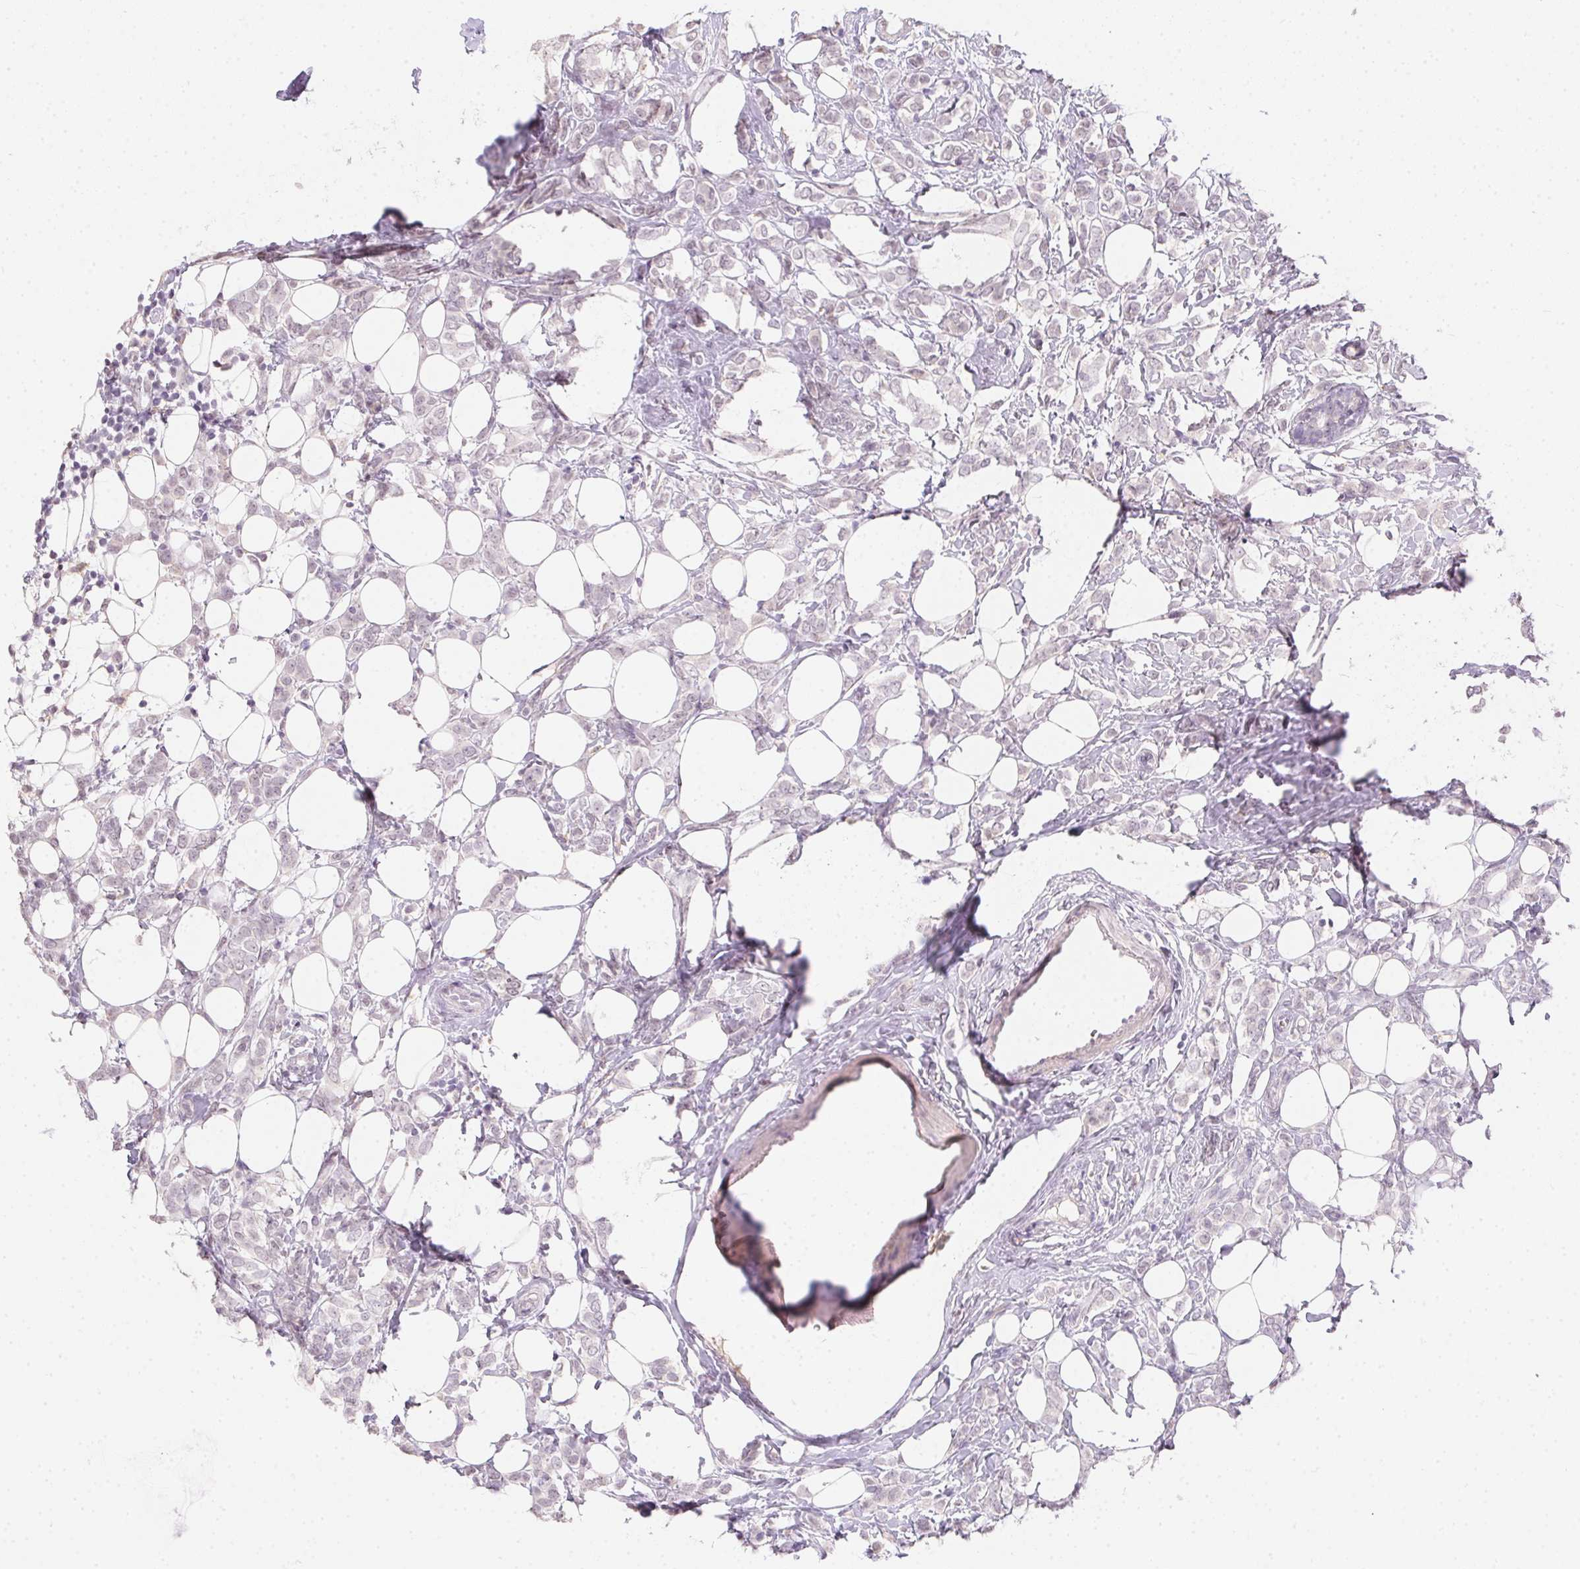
{"staining": {"intensity": "negative", "quantity": "none", "location": "none"}, "tissue": "breast cancer", "cell_type": "Tumor cells", "image_type": "cancer", "snomed": [{"axis": "morphology", "description": "Lobular carcinoma"}, {"axis": "topography", "description": "Breast"}], "caption": "High power microscopy histopathology image of an immunohistochemistry image of breast lobular carcinoma, revealing no significant positivity in tumor cells. Brightfield microscopy of immunohistochemistry (IHC) stained with DAB (3,3'-diaminobenzidine) (brown) and hematoxylin (blue), captured at high magnification.", "gene": "SLC6A18", "patient": {"sex": "female", "age": 49}}